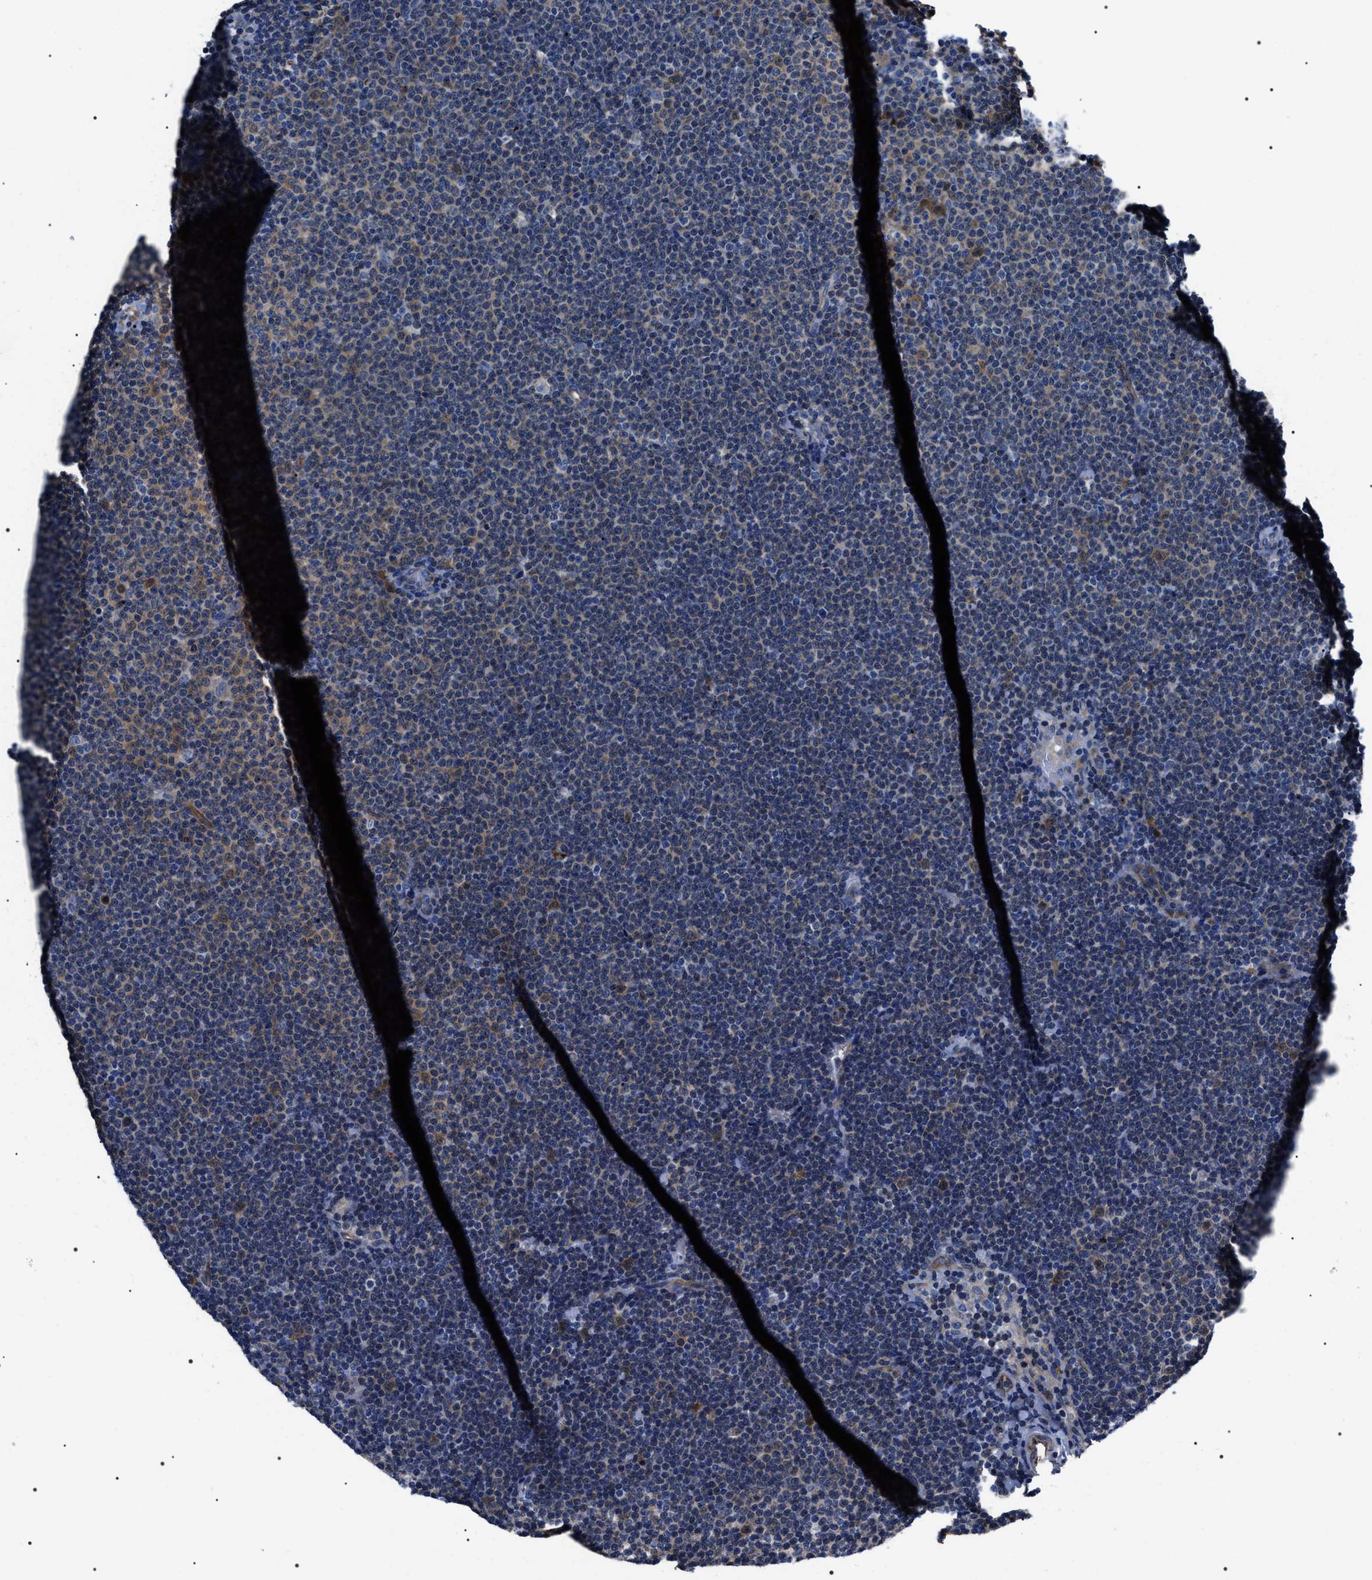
{"staining": {"intensity": "weak", "quantity": "<25%", "location": "cytoplasmic/membranous"}, "tissue": "lymphoma", "cell_type": "Tumor cells", "image_type": "cancer", "snomed": [{"axis": "morphology", "description": "Malignant lymphoma, non-Hodgkin's type, Low grade"}, {"axis": "topography", "description": "Lymph node"}], "caption": "This is an immunohistochemistry (IHC) micrograph of human malignant lymphoma, non-Hodgkin's type (low-grade). There is no expression in tumor cells.", "gene": "BAG2", "patient": {"sex": "female", "age": 53}}